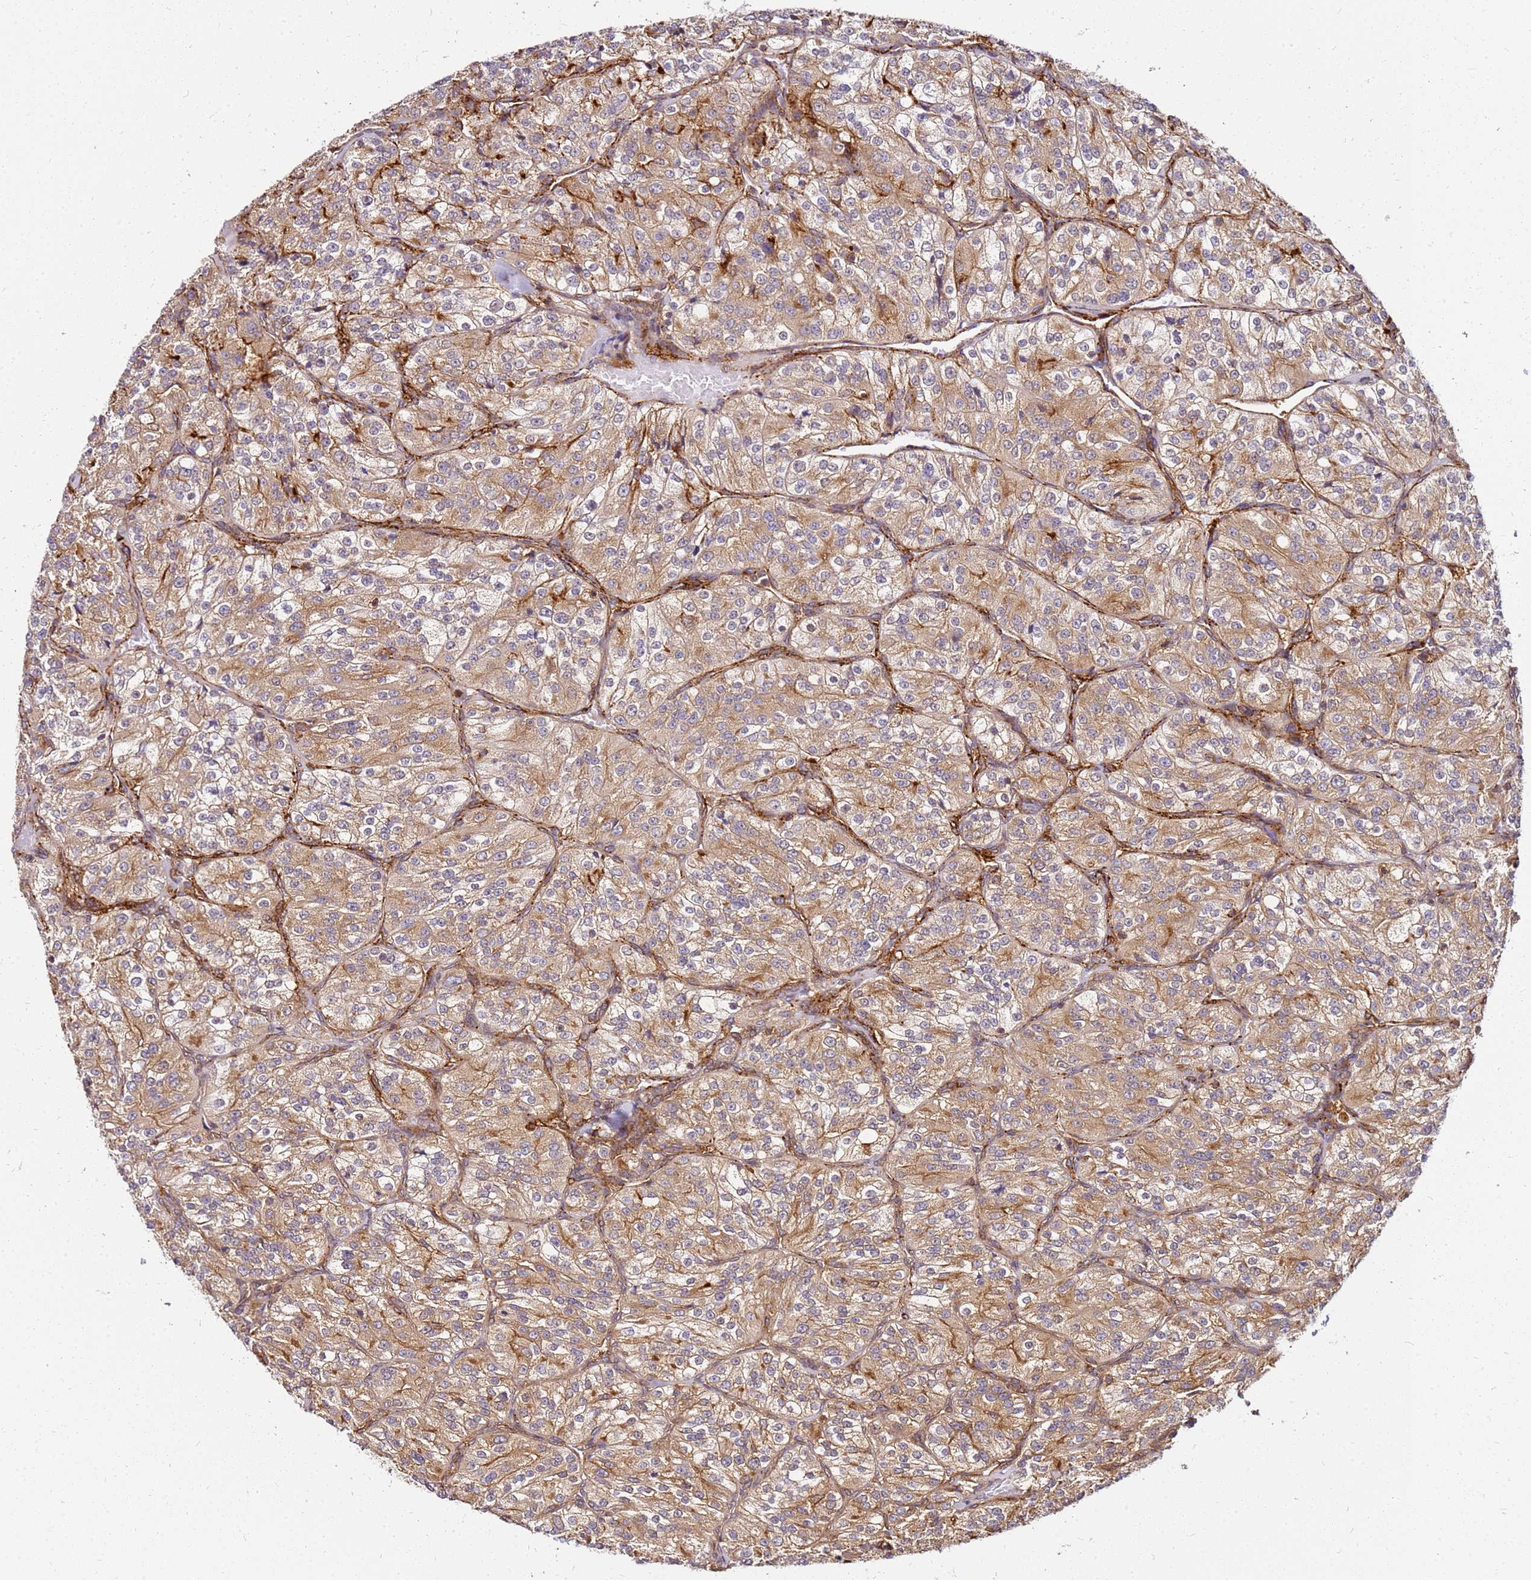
{"staining": {"intensity": "moderate", "quantity": ">75%", "location": "cytoplasmic/membranous"}, "tissue": "renal cancer", "cell_type": "Tumor cells", "image_type": "cancer", "snomed": [{"axis": "morphology", "description": "Adenocarcinoma, NOS"}, {"axis": "topography", "description": "Kidney"}], "caption": "The photomicrograph displays immunohistochemical staining of renal cancer. There is moderate cytoplasmic/membranous staining is identified in about >75% of tumor cells.", "gene": "PIH1D1", "patient": {"sex": "female", "age": 63}}